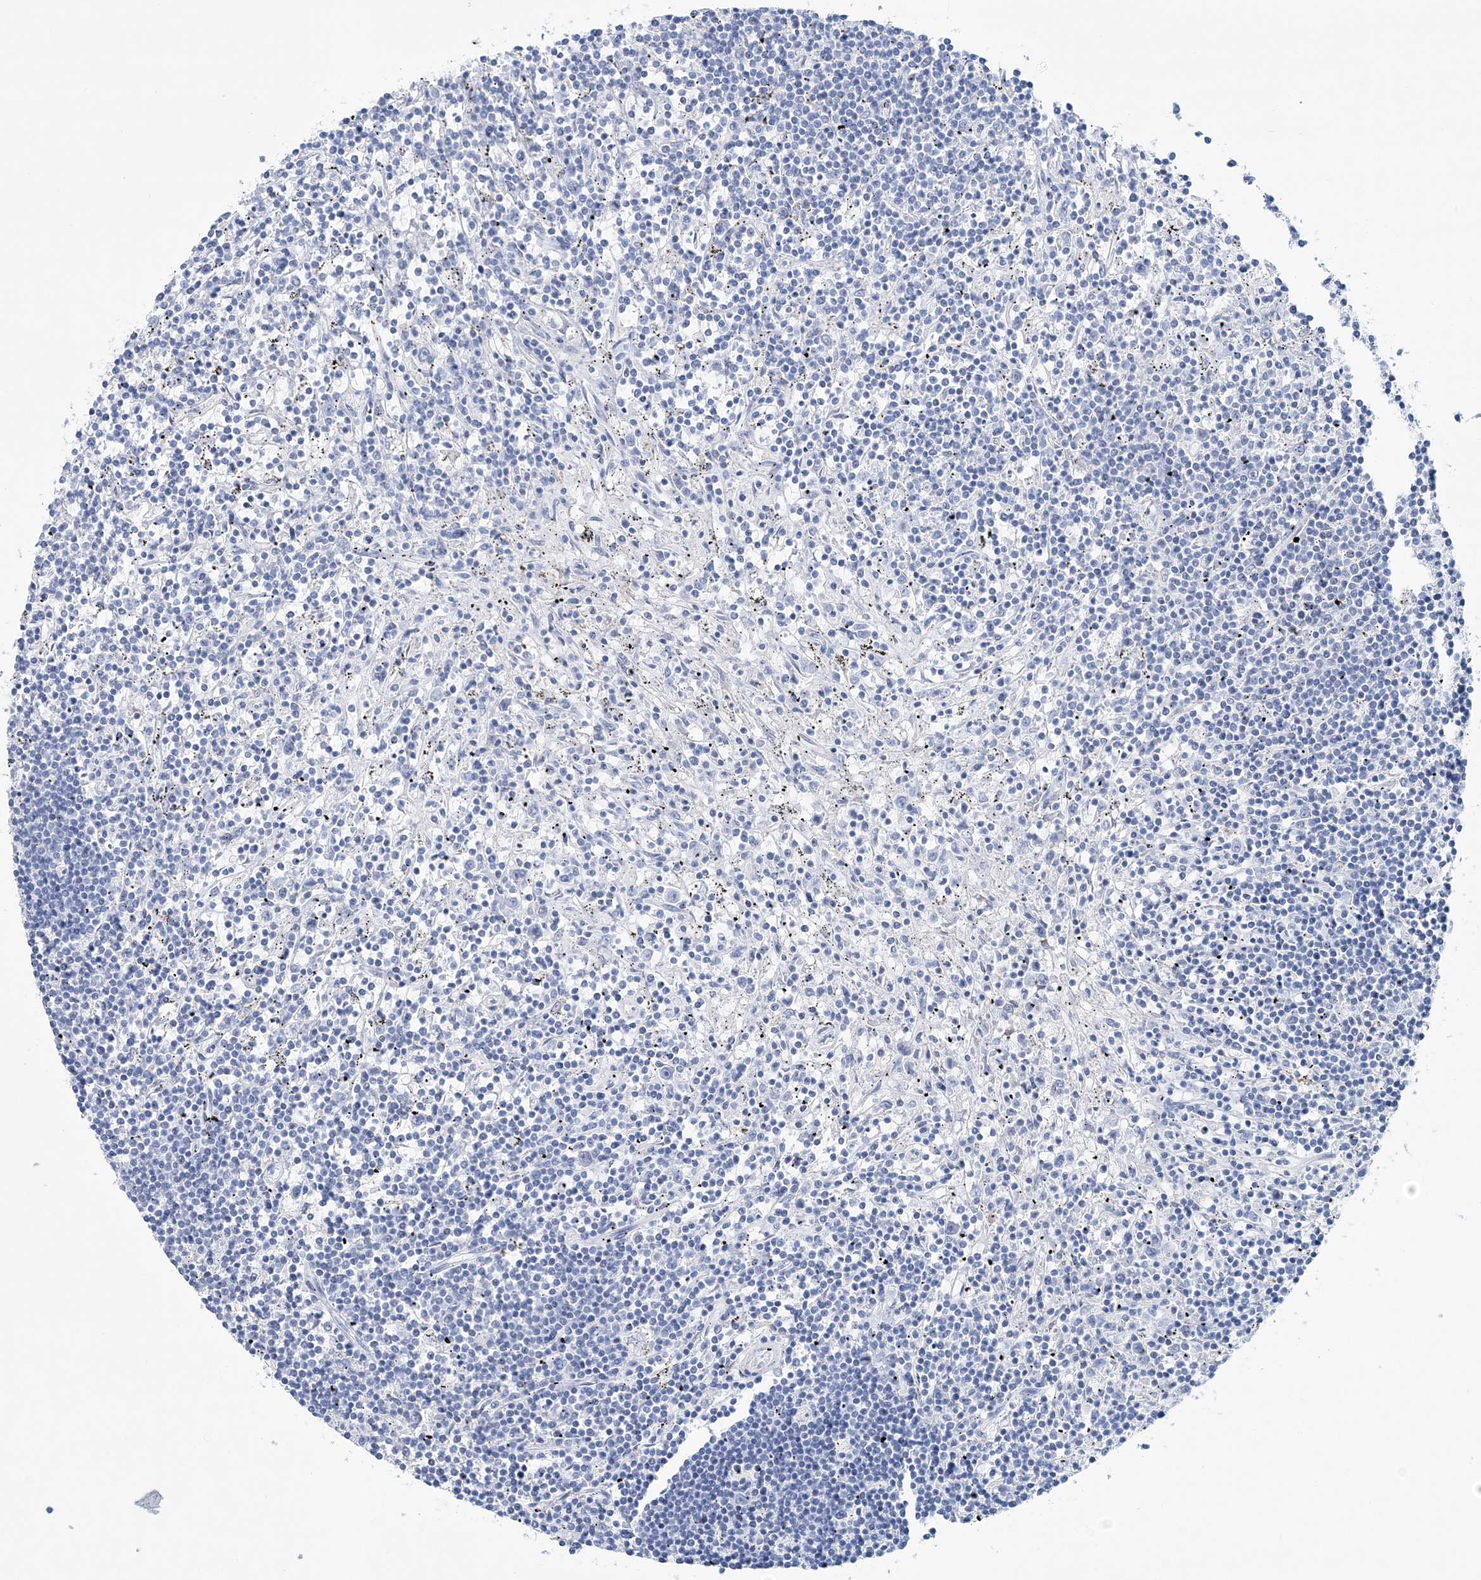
{"staining": {"intensity": "negative", "quantity": "none", "location": "none"}, "tissue": "lymphoma", "cell_type": "Tumor cells", "image_type": "cancer", "snomed": [{"axis": "morphology", "description": "Malignant lymphoma, non-Hodgkin's type, Low grade"}, {"axis": "topography", "description": "Spleen"}], "caption": "Human low-grade malignant lymphoma, non-Hodgkin's type stained for a protein using immunohistochemistry (IHC) reveals no positivity in tumor cells.", "gene": "NKX6-1", "patient": {"sex": "male", "age": 76}}